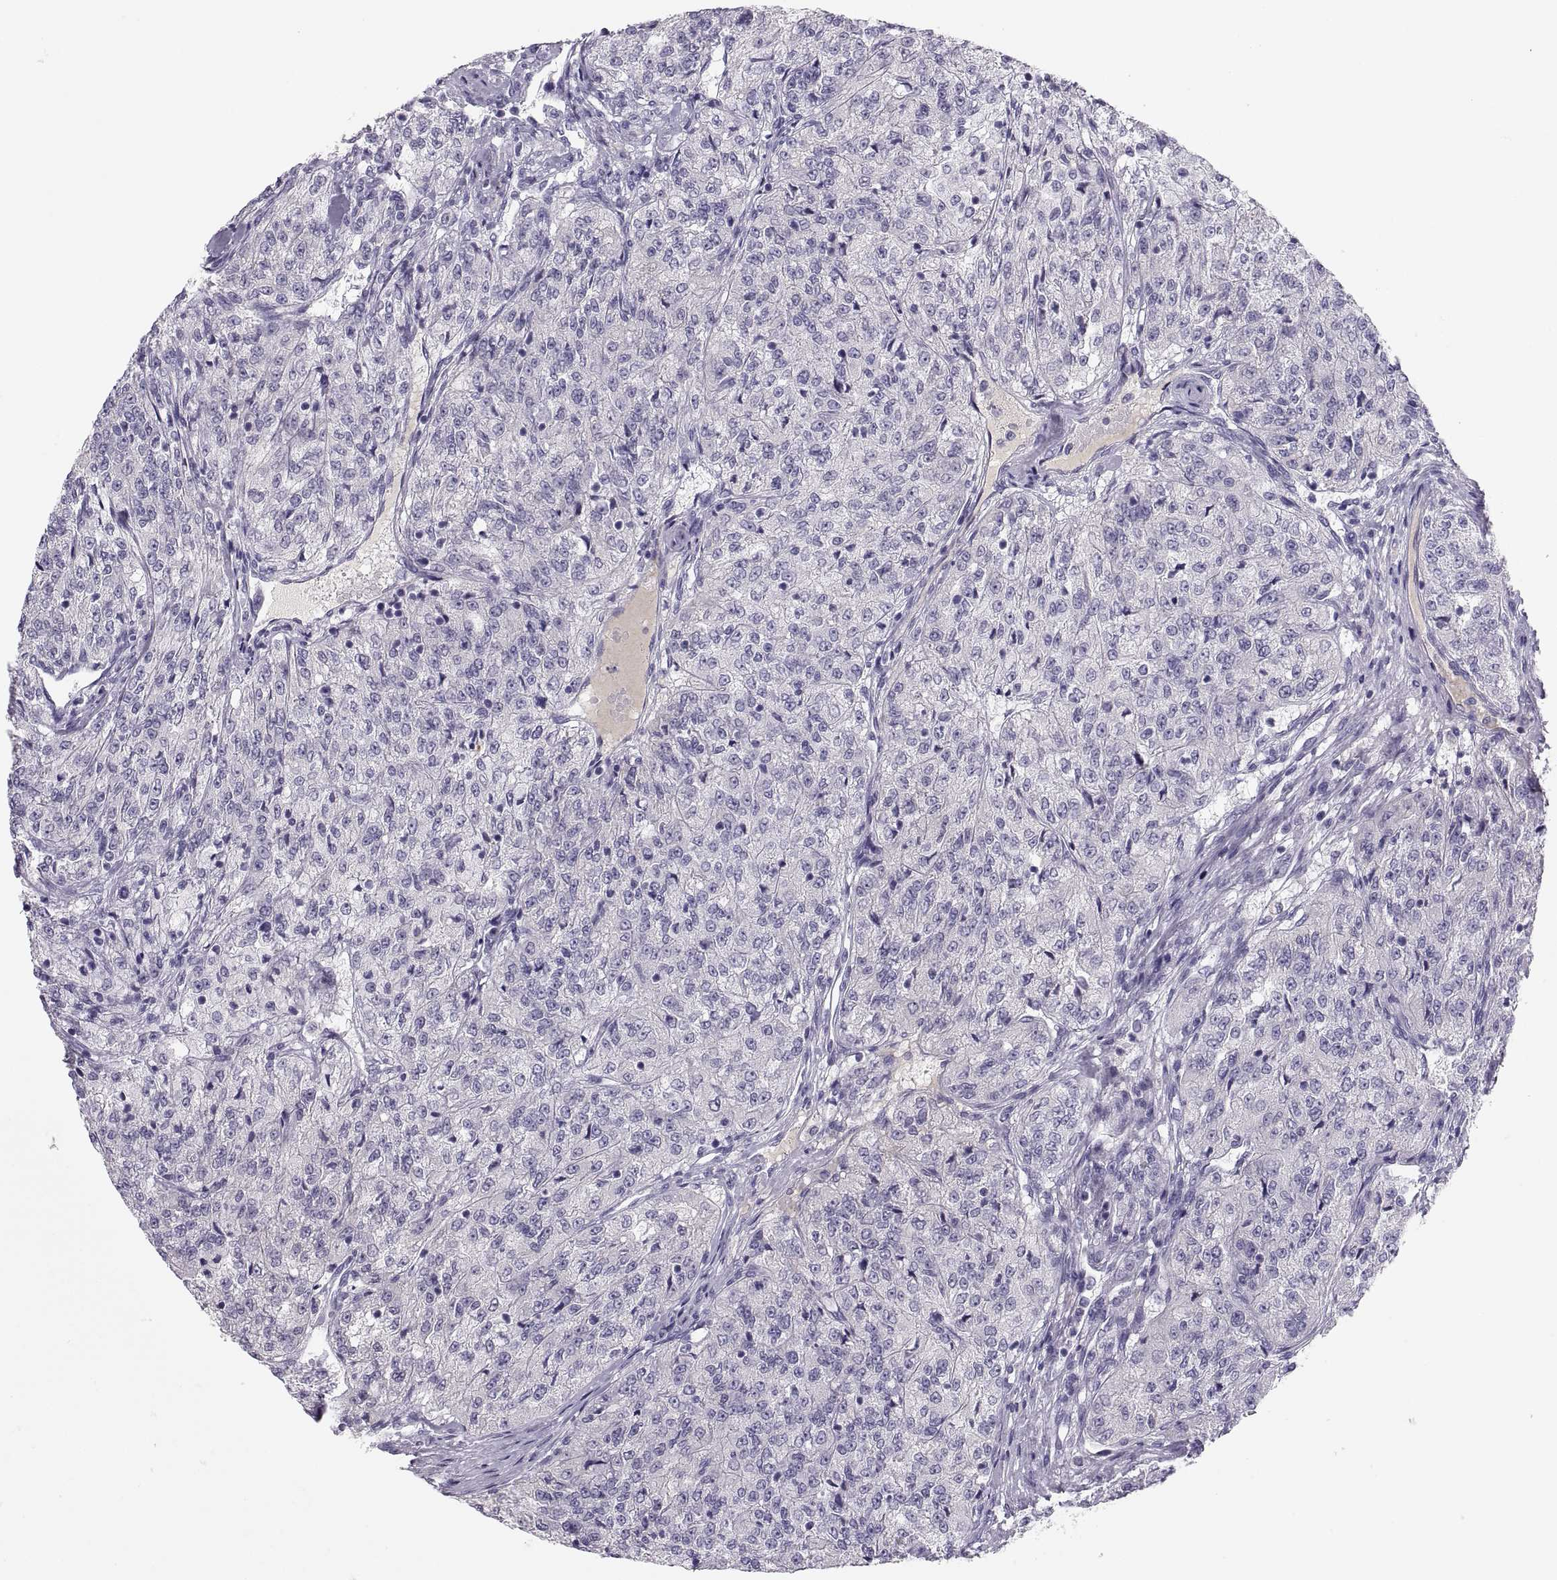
{"staining": {"intensity": "negative", "quantity": "none", "location": "none"}, "tissue": "renal cancer", "cell_type": "Tumor cells", "image_type": "cancer", "snomed": [{"axis": "morphology", "description": "Adenocarcinoma, NOS"}, {"axis": "topography", "description": "Kidney"}], "caption": "Immunohistochemistry image of neoplastic tissue: human renal adenocarcinoma stained with DAB displays no significant protein staining in tumor cells. (DAB immunohistochemistry (IHC) visualized using brightfield microscopy, high magnification).", "gene": "MAGEB2", "patient": {"sex": "female", "age": 63}}